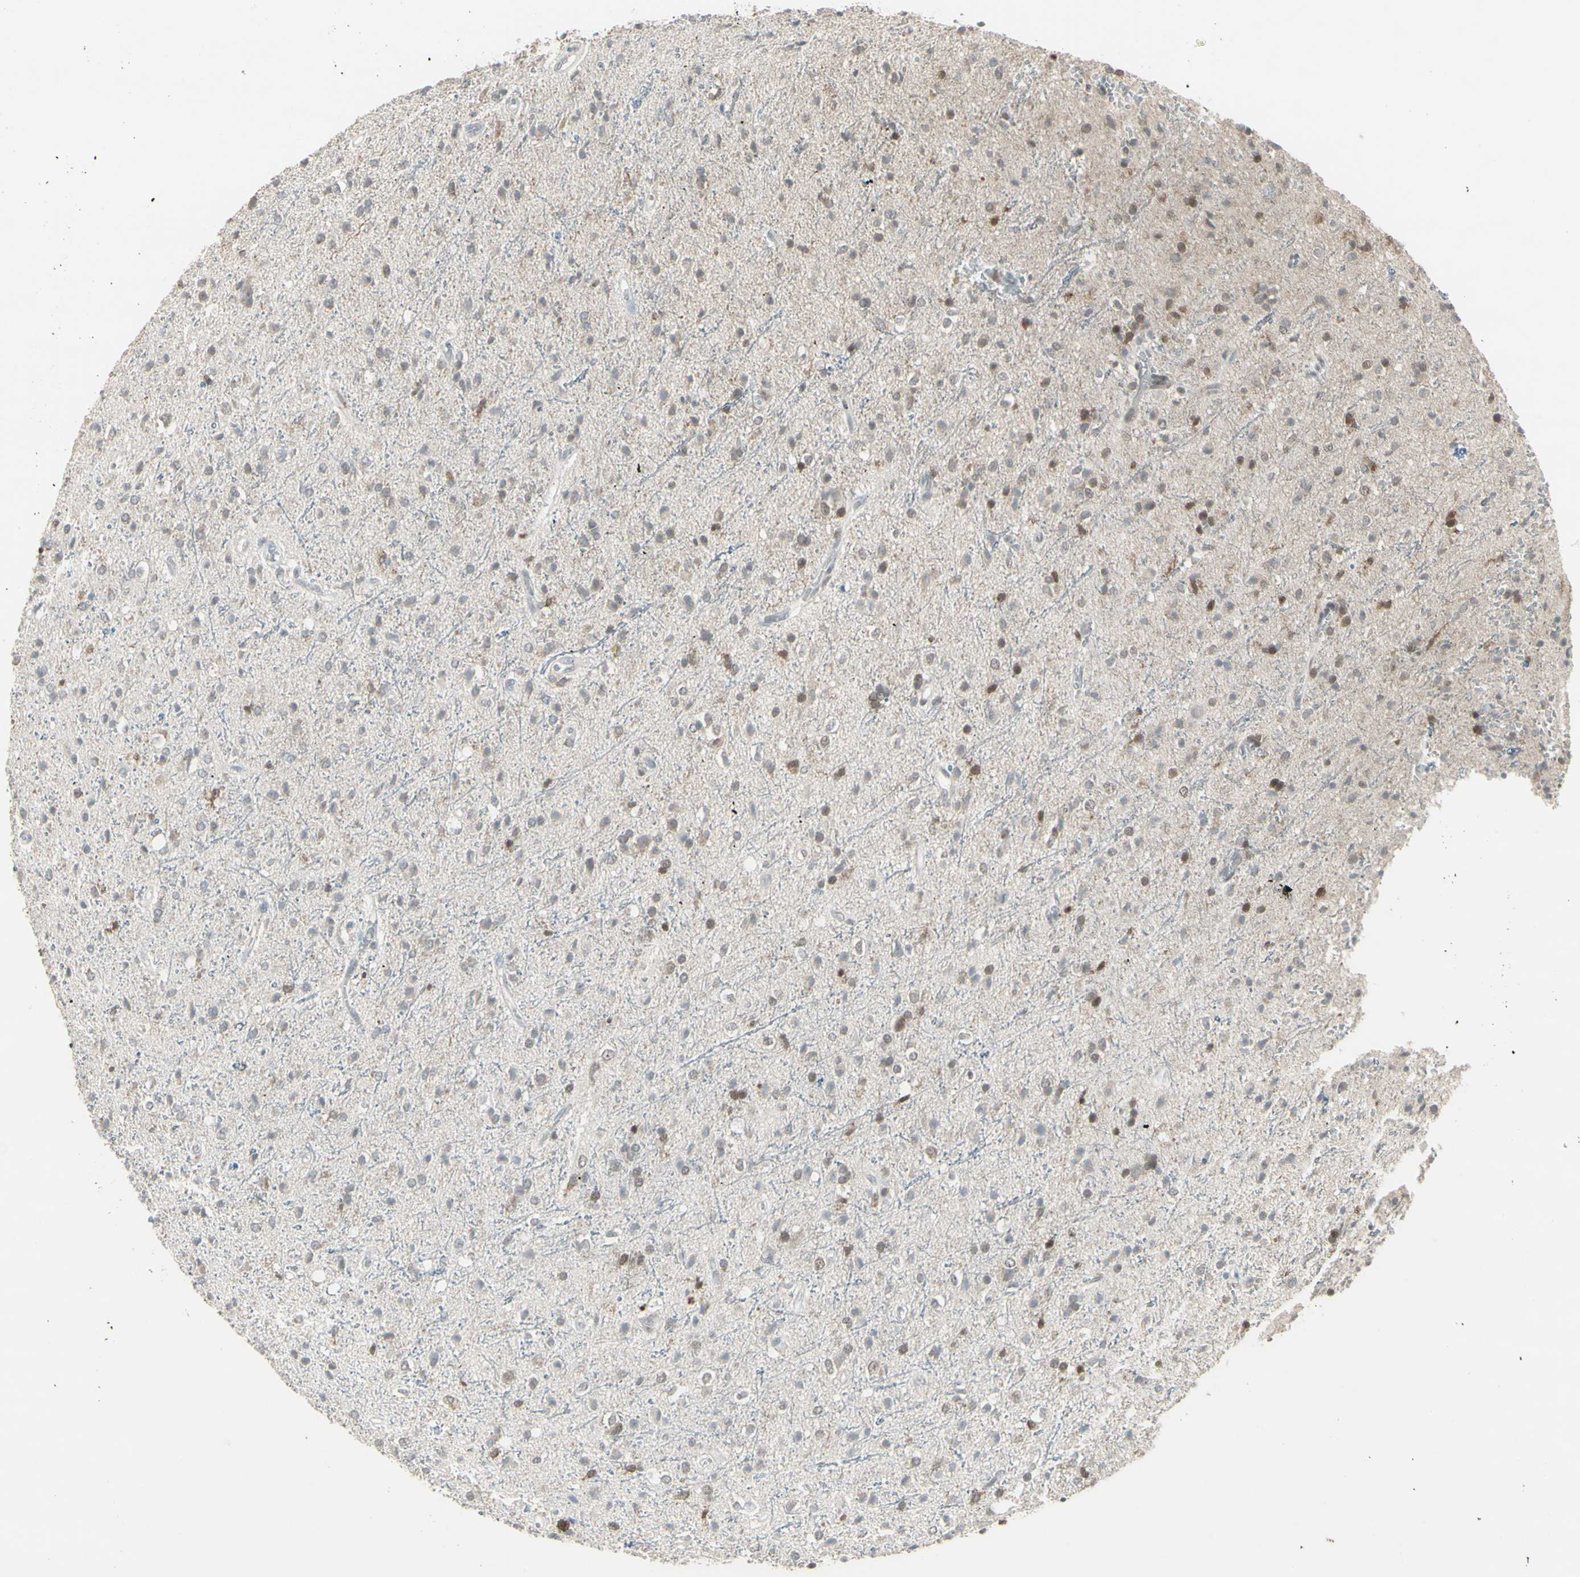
{"staining": {"intensity": "moderate", "quantity": "<25%", "location": "nuclear"}, "tissue": "glioma", "cell_type": "Tumor cells", "image_type": "cancer", "snomed": [{"axis": "morphology", "description": "Glioma, malignant, High grade"}, {"axis": "topography", "description": "Brain"}], "caption": "Malignant glioma (high-grade) was stained to show a protein in brown. There is low levels of moderate nuclear staining in approximately <25% of tumor cells.", "gene": "SAMSN1", "patient": {"sex": "male", "age": 47}}